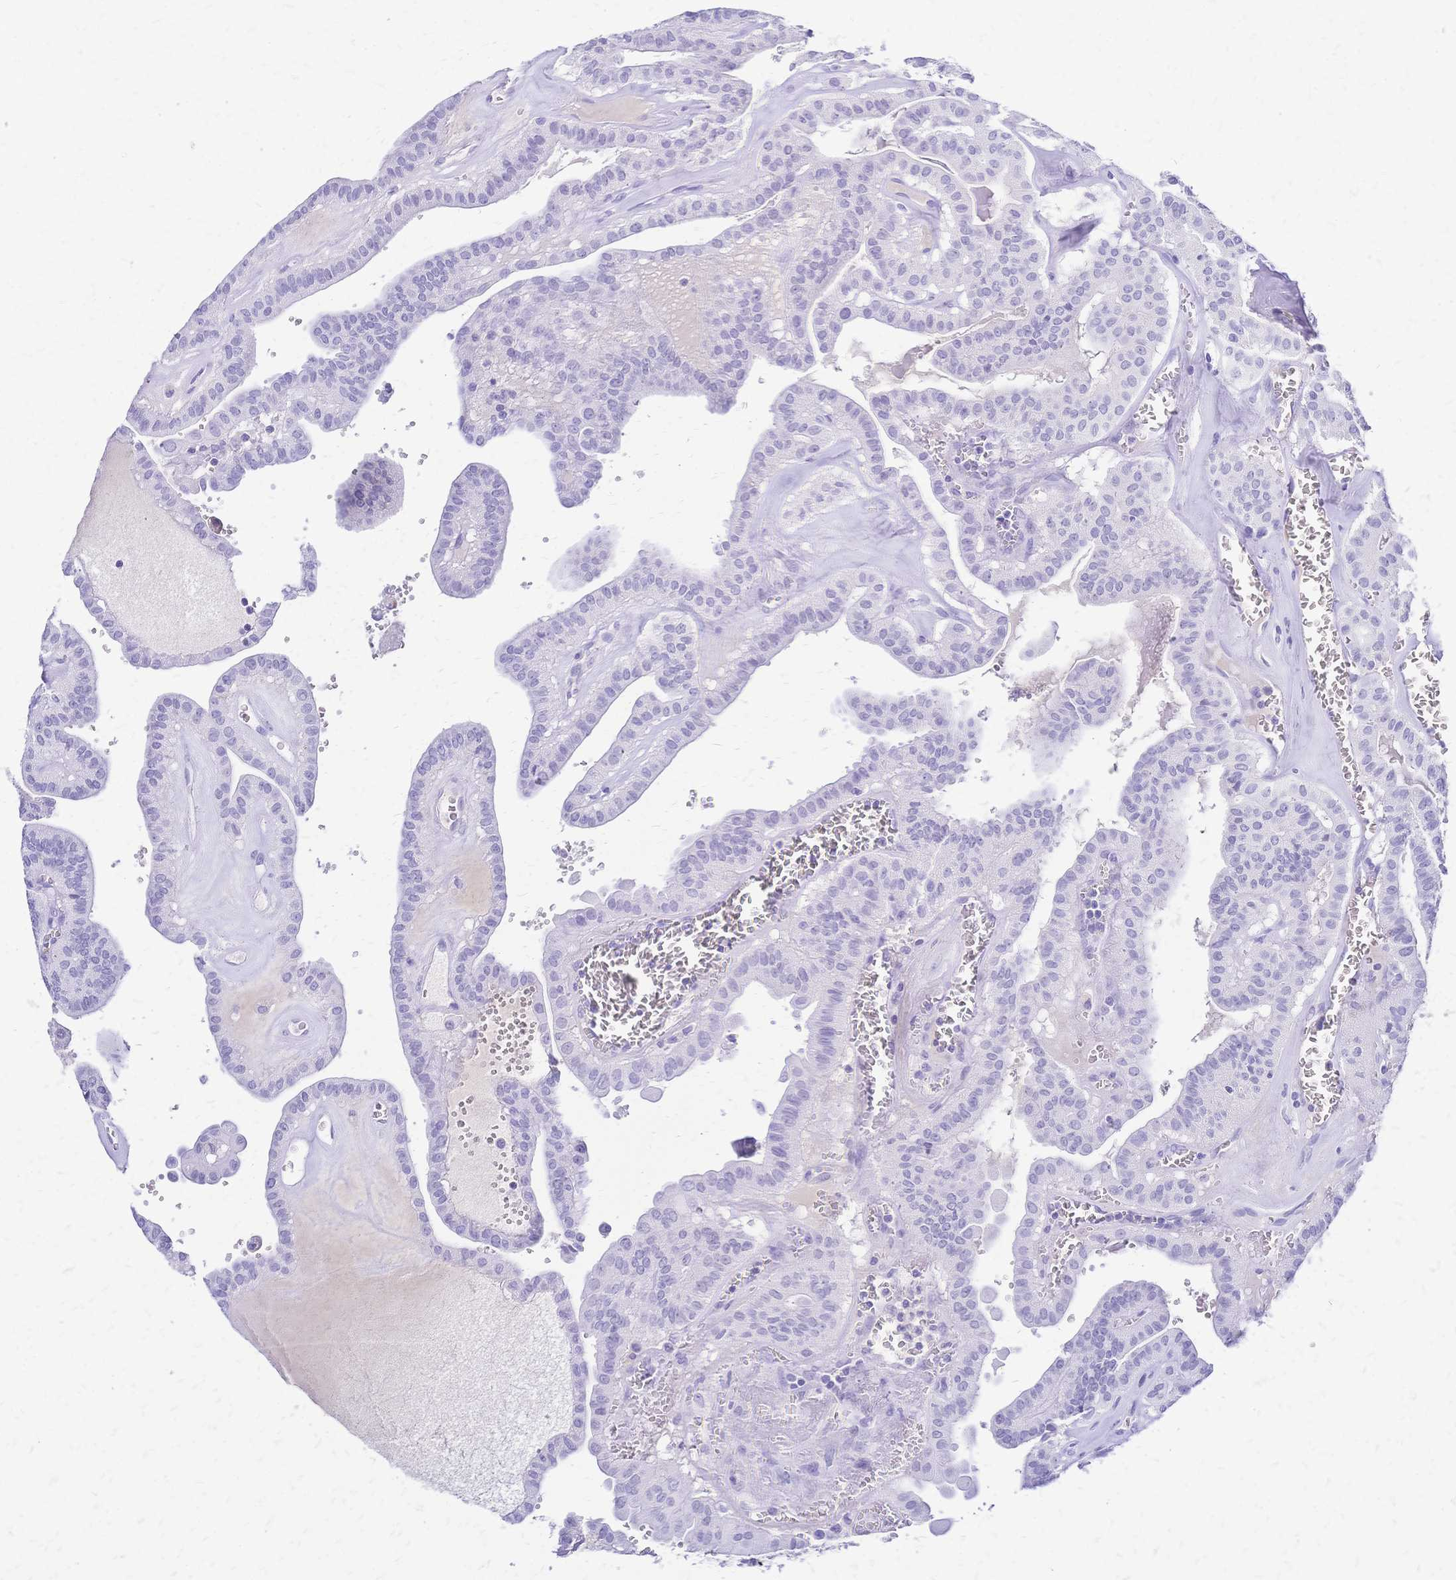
{"staining": {"intensity": "negative", "quantity": "none", "location": "none"}, "tissue": "thyroid cancer", "cell_type": "Tumor cells", "image_type": "cancer", "snomed": [{"axis": "morphology", "description": "Papillary adenocarcinoma, NOS"}, {"axis": "topography", "description": "Thyroid gland"}], "caption": "Papillary adenocarcinoma (thyroid) was stained to show a protein in brown. There is no significant staining in tumor cells.", "gene": "FA2H", "patient": {"sex": "male", "age": 52}}